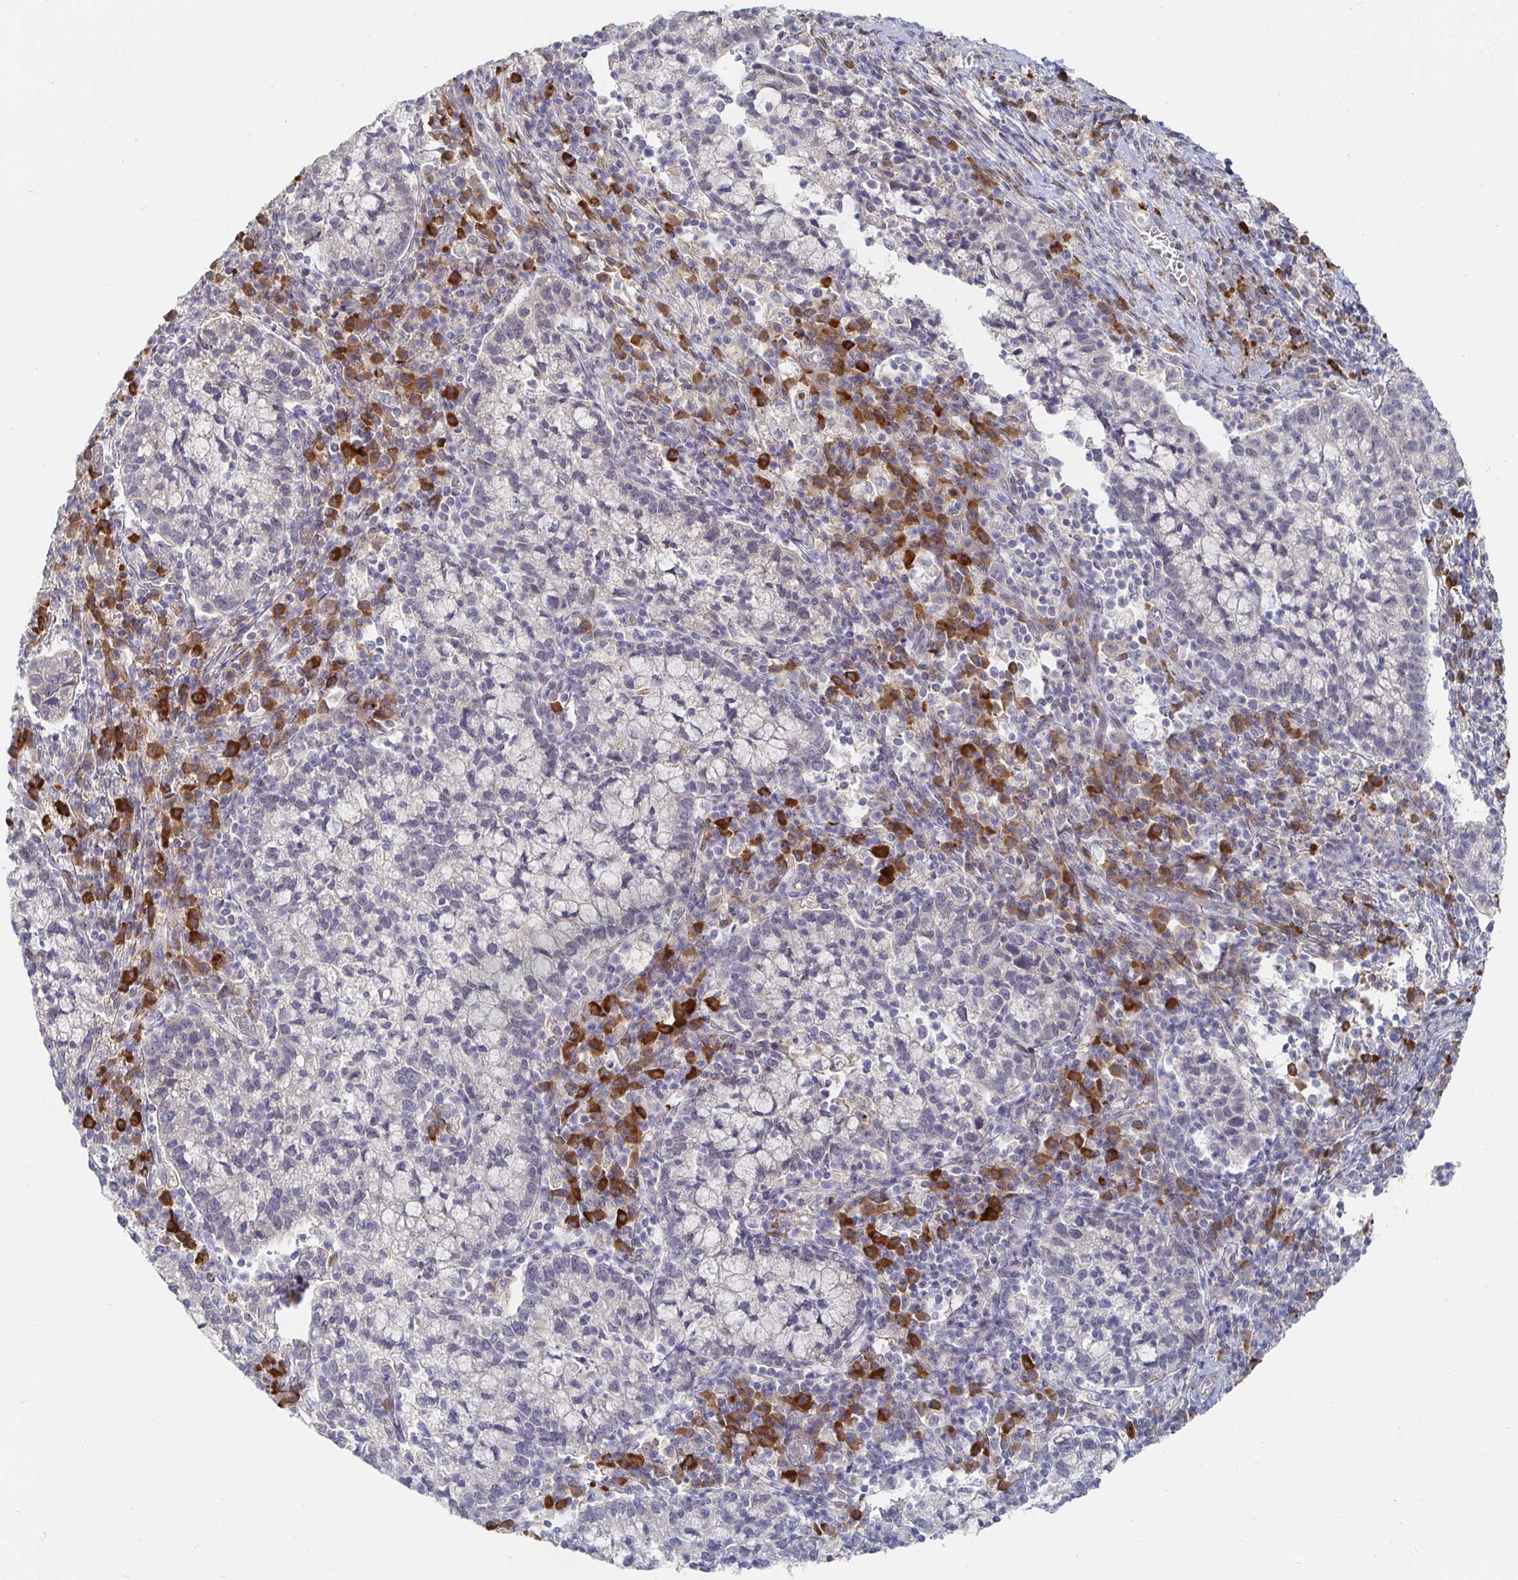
{"staining": {"intensity": "negative", "quantity": "none", "location": "none"}, "tissue": "cervical cancer", "cell_type": "Tumor cells", "image_type": "cancer", "snomed": [{"axis": "morphology", "description": "Normal tissue, NOS"}, {"axis": "morphology", "description": "Adenocarcinoma, NOS"}, {"axis": "topography", "description": "Cervix"}], "caption": "The image exhibits no staining of tumor cells in cervical cancer. Brightfield microscopy of immunohistochemistry (IHC) stained with DAB (brown) and hematoxylin (blue), captured at high magnification.", "gene": "MEIS1", "patient": {"sex": "female", "age": 44}}